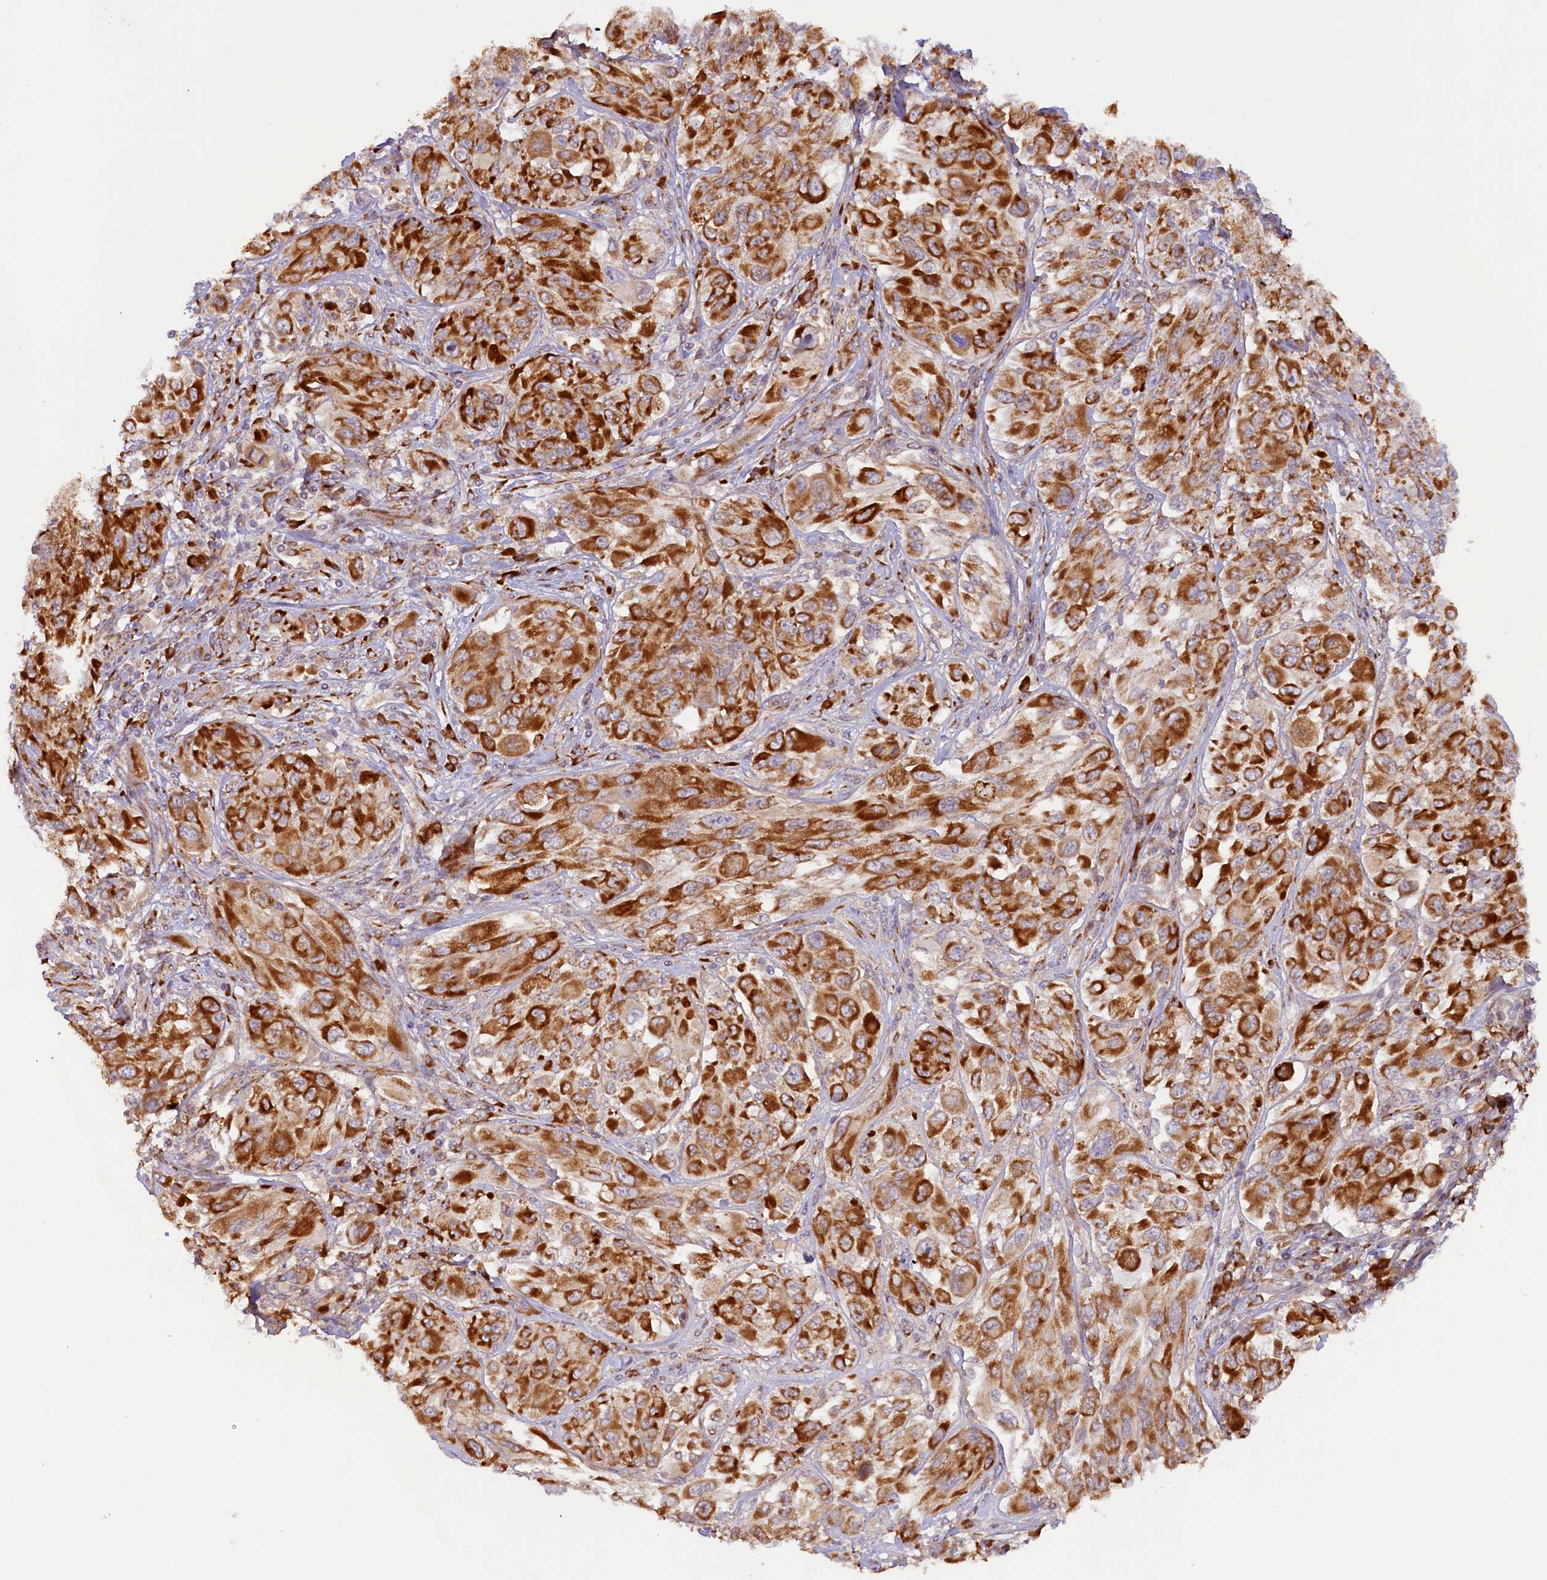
{"staining": {"intensity": "strong", "quantity": ">75%", "location": "cytoplasmic/membranous"}, "tissue": "melanoma", "cell_type": "Tumor cells", "image_type": "cancer", "snomed": [{"axis": "morphology", "description": "Malignant melanoma, NOS"}, {"axis": "topography", "description": "Skin"}], "caption": "Immunohistochemistry (IHC) photomicrograph of melanoma stained for a protein (brown), which reveals high levels of strong cytoplasmic/membranous positivity in approximately >75% of tumor cells.", "gene": "SSC5D", "patient": {"sex": "female", "age": 91}}